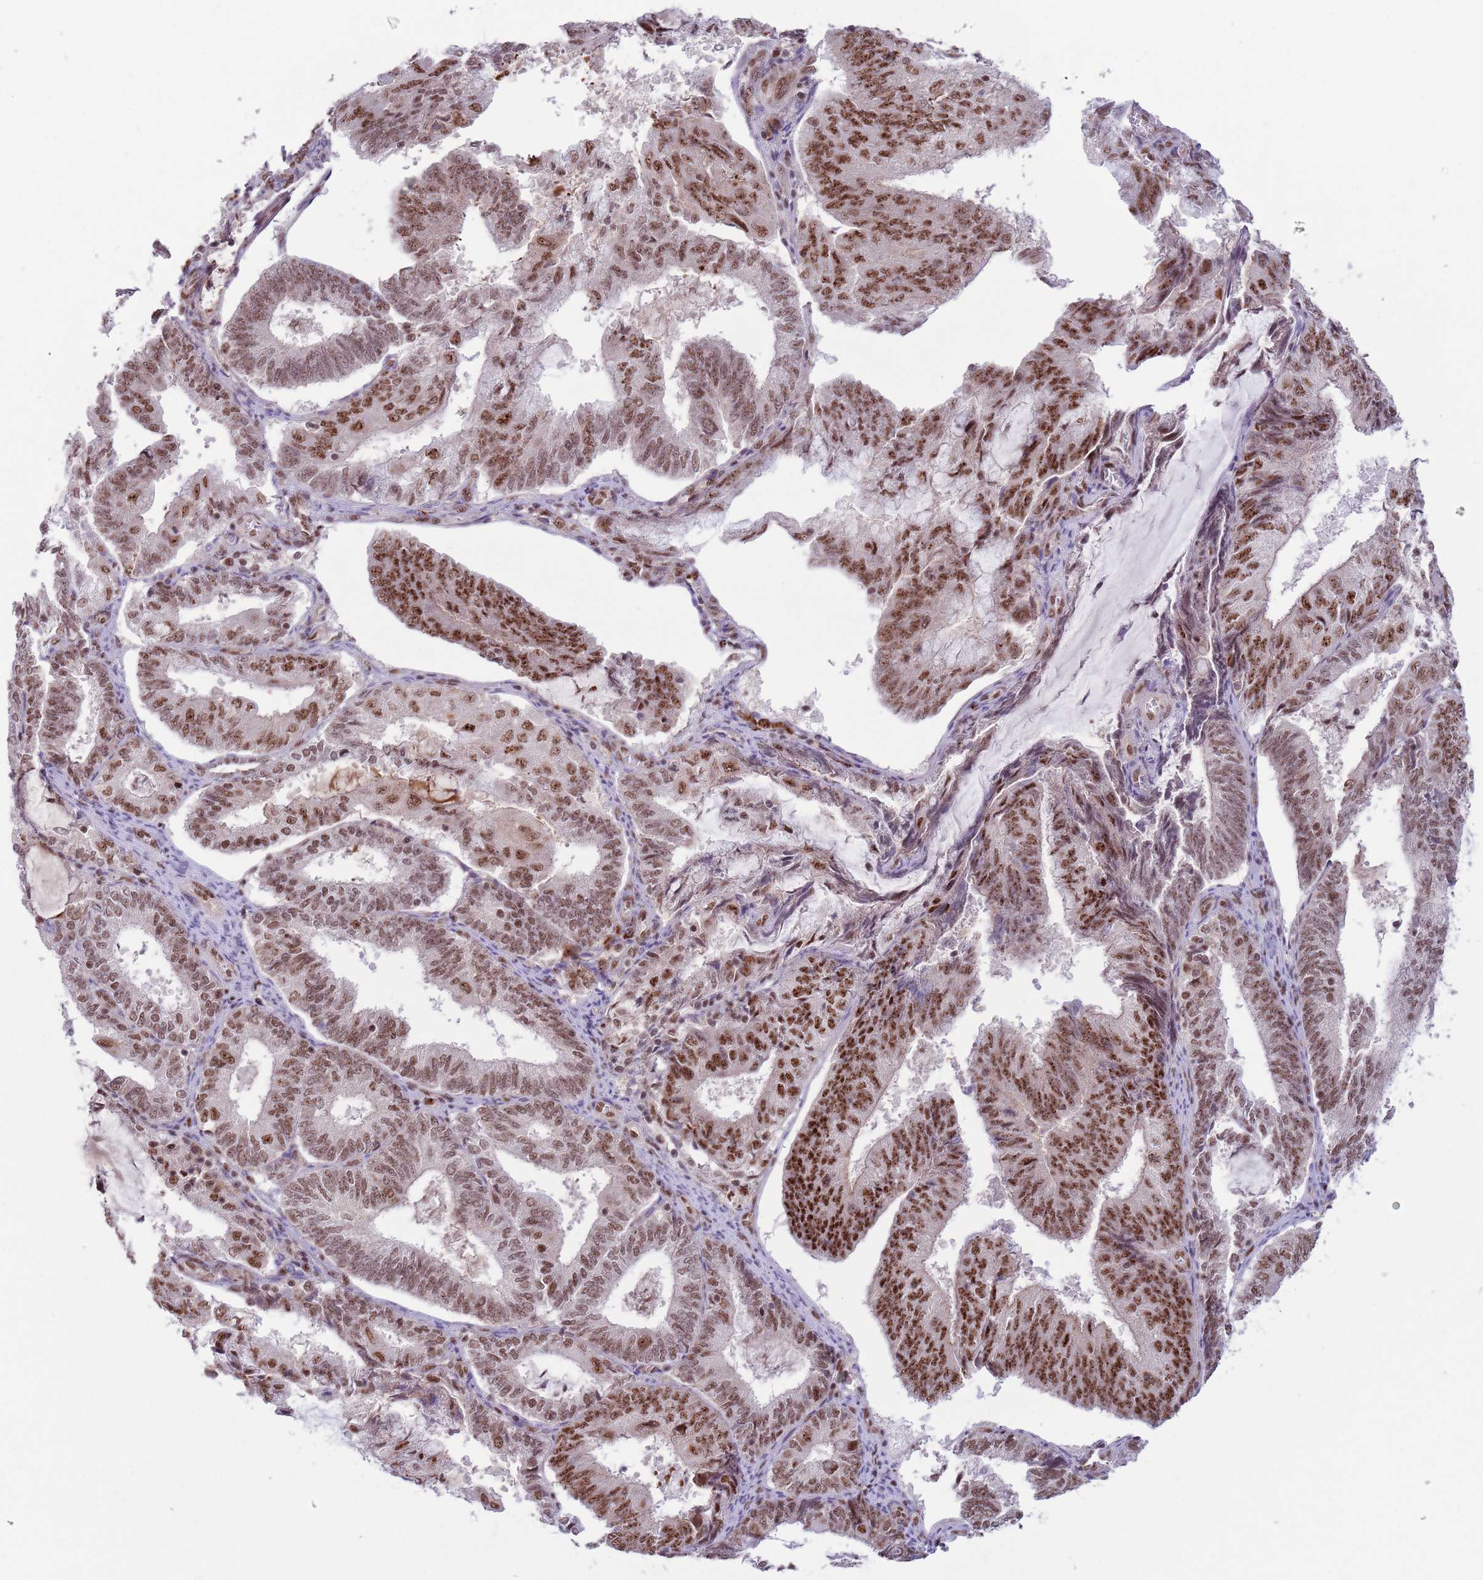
{"staining": {"intensity": "strong", "quantity": ">75%", "location": "nuclear"}, "tissue": "endometrial cancer", "cell_type": "Tumor cells", "image_type": "cancer", "snomed": [{"axis": "morphology", "description": "Adenocarcinoma, NOS"}, {"axis": "topography", "description": "Endometrium"}], "caption": "Endometrial adenocarcinoma was stained to show a protein in brown. There is high levels of strong nuclear staining in about >75% of tumor cells. (IHC, brightfield microscopy, high magnification).", "gene": "SIPA1L3", "patient": {"sex": "female", "age": 81}}